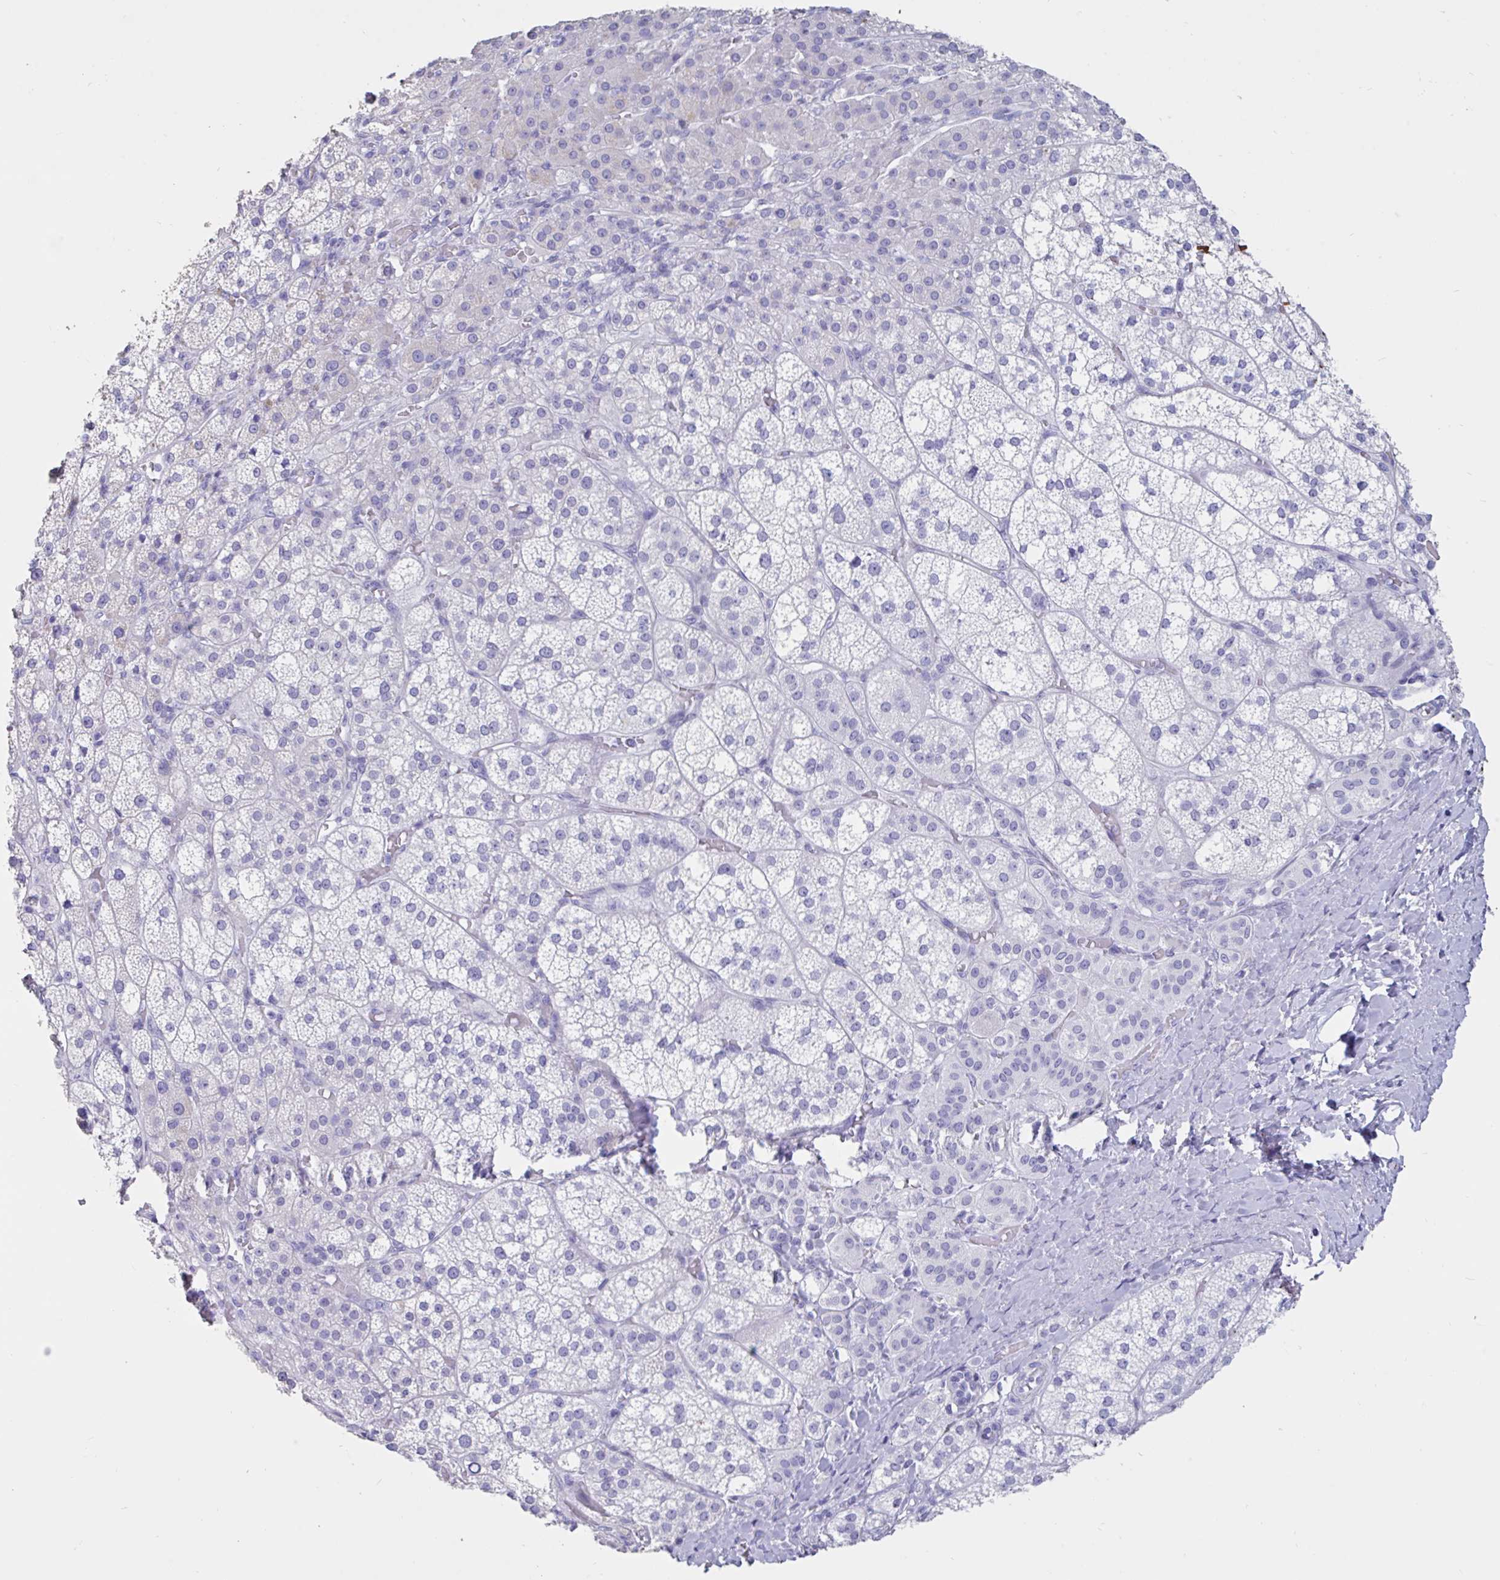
{"staining": {"intensity": "negative", "quantity": "none", "location": "none"}, "tissue": "adrenal gland", "cell_type": "Glandular cells", "image_type": "normal", "snomed": [{"axis": "morphology", "description": "Normal tissue, NOS"}, {"axis": "topography", "description": "Adrenal gland"}], "caption": "This is an immunohistochemistry (IHC) photomicrograph of unremarkable human adrenal gland. There is no expression in glandular cells.", "gene": "TNNC1", "patient": {"sex": "female", "age": 60}}